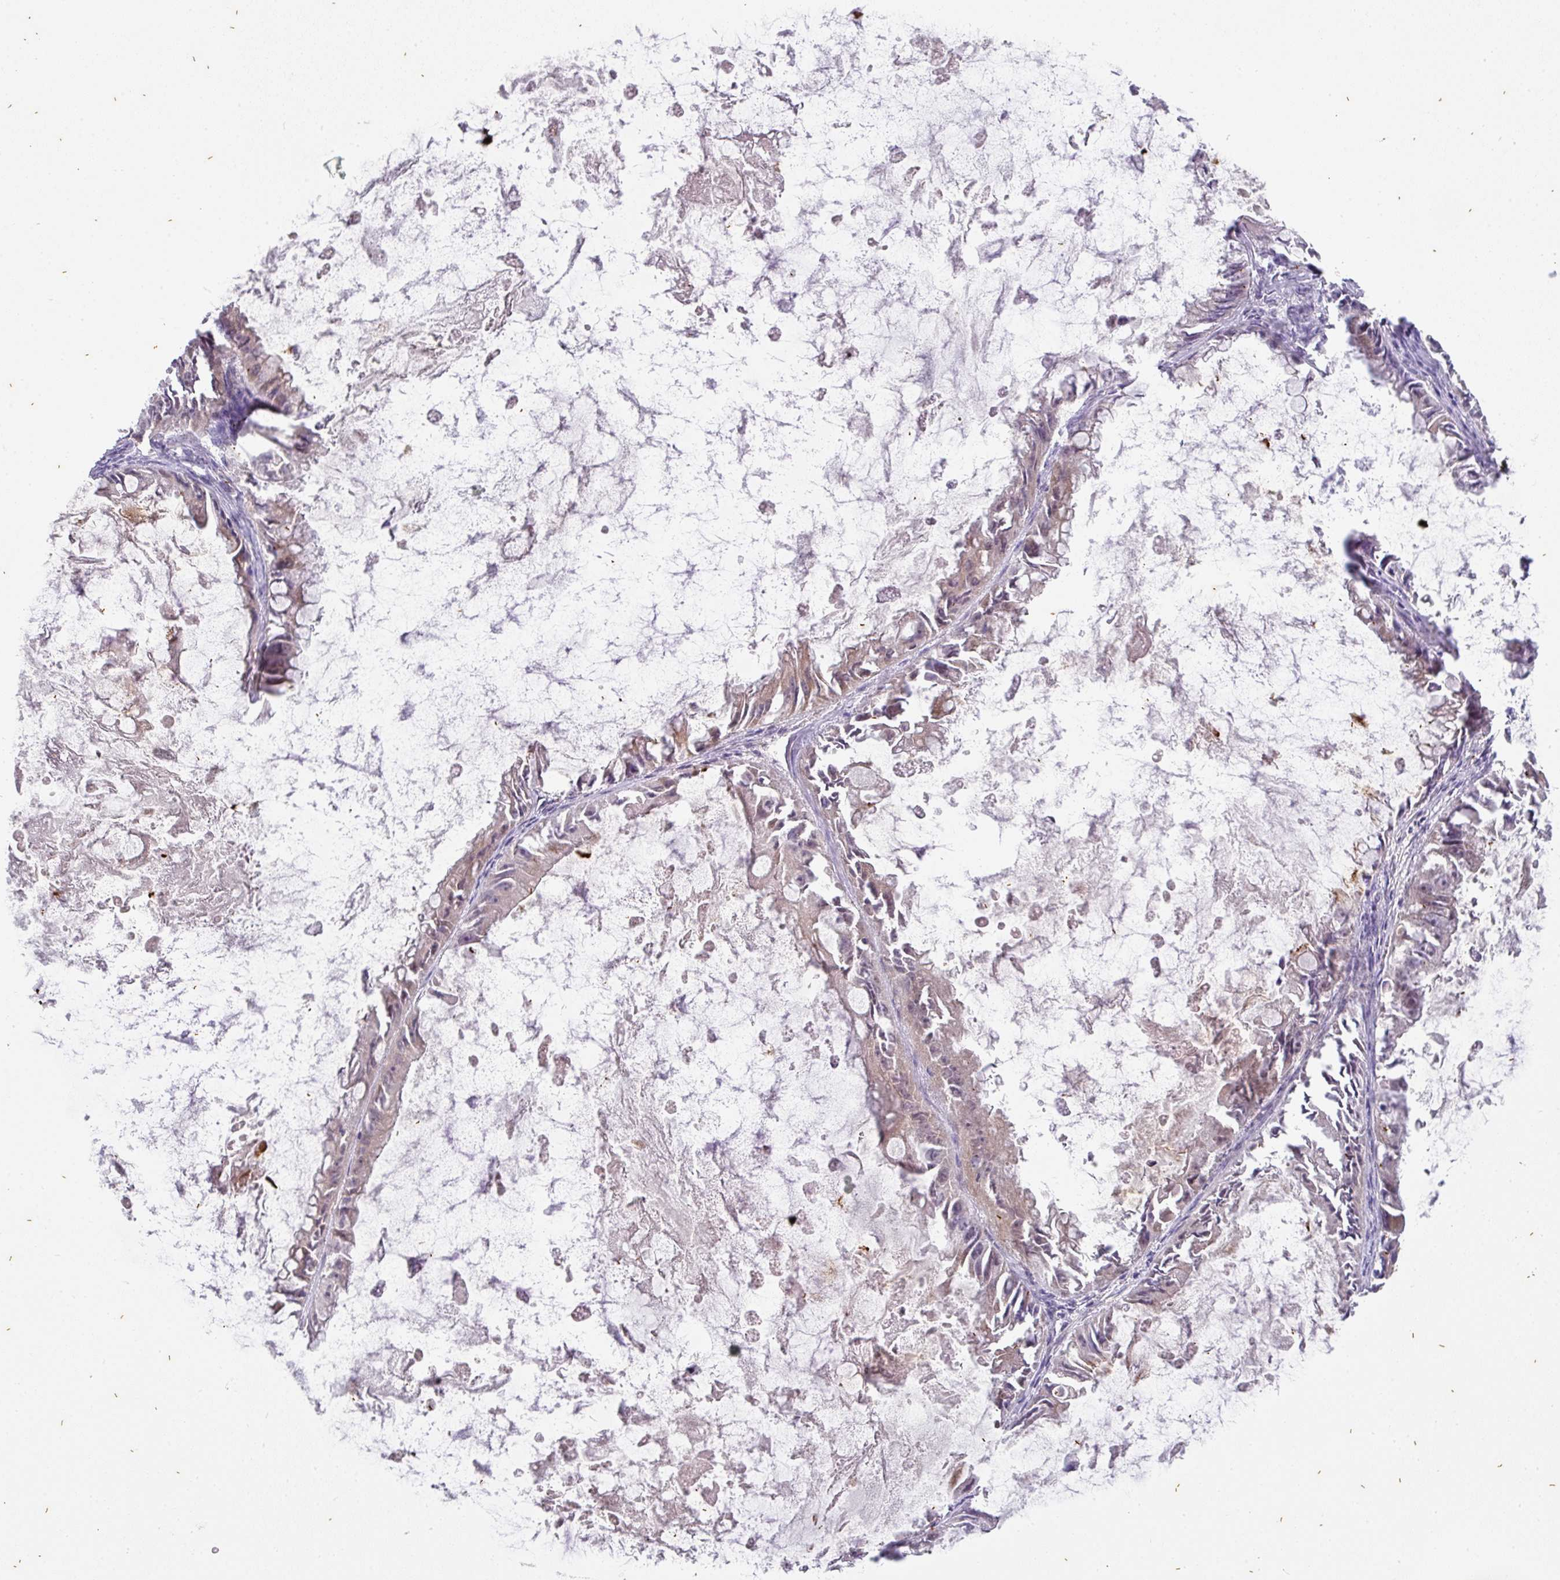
{"staining": {"intensity": "weak", "quantity": "25%-75%", "location": "cytoplasmic/membranous,nuclear"}, "tissue": "ovarian cancer", "cell_type": "Tumor cells", "image_type": "cancer", "snomed": [{"axis": "morphology", "description": "Cystadenocarcinoma, mucinous, NOS"}, {"axis": "topography", "description": "Ovary"}], "caption": "Immunohistochemistry staining of ovarian cancer (mucinous cystadenocarcinoma), which exhibits low levels of weak cytoplasmic/membranous and nuclear positivity in approximately 25%-75% of tumor cells indicating weak cytoplasmic/membranous and nuclear protein expression. The staining was performed using DAB (brown) for protein detection and nuclei were counterstained in hematoxylin (blue).", "gene": "OR52N1", "patient": {"sex": "female", "age": 61}}